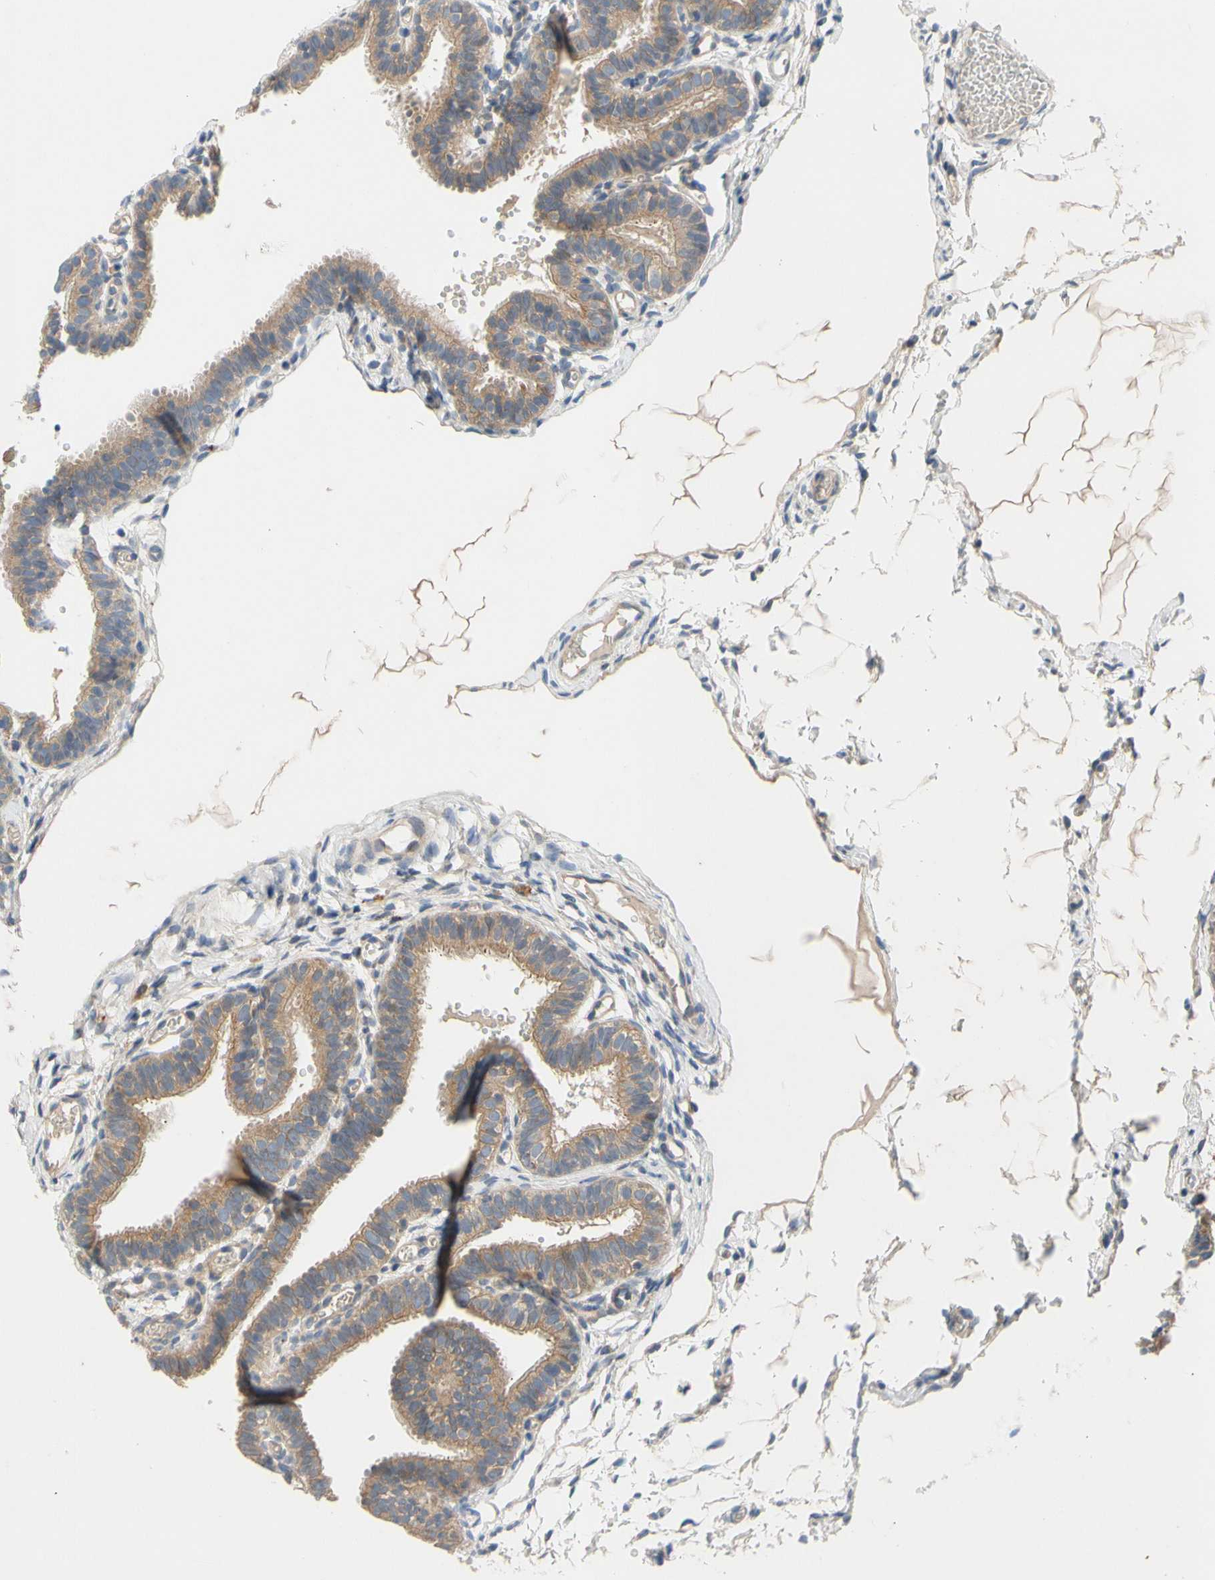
{"staining": {"intensity": "moderate", "quantity": ">75%", "location": "cytoplasmic/membranous"}, "tissue": "fallopian tube", "cell_type": "Glandular cells", "image_type": "normal", "snomed": [{"axis": "morphology", "description": "Normal tissue, NOS"}, {"axis": "topography", "description": "Fallopian tube"}, {"axis": "topography", "description": "Placenta"}], "caption": "Immunohistochemistry (IHC) image of benign human fallopian tube stained for a protein (brown), which displays medium levels of moderate cytoplasmic/membranous positivity in about >75% of glandular cells.", "gene": "MBTPS2", "patient": {"sex": "female", "age": 34}}